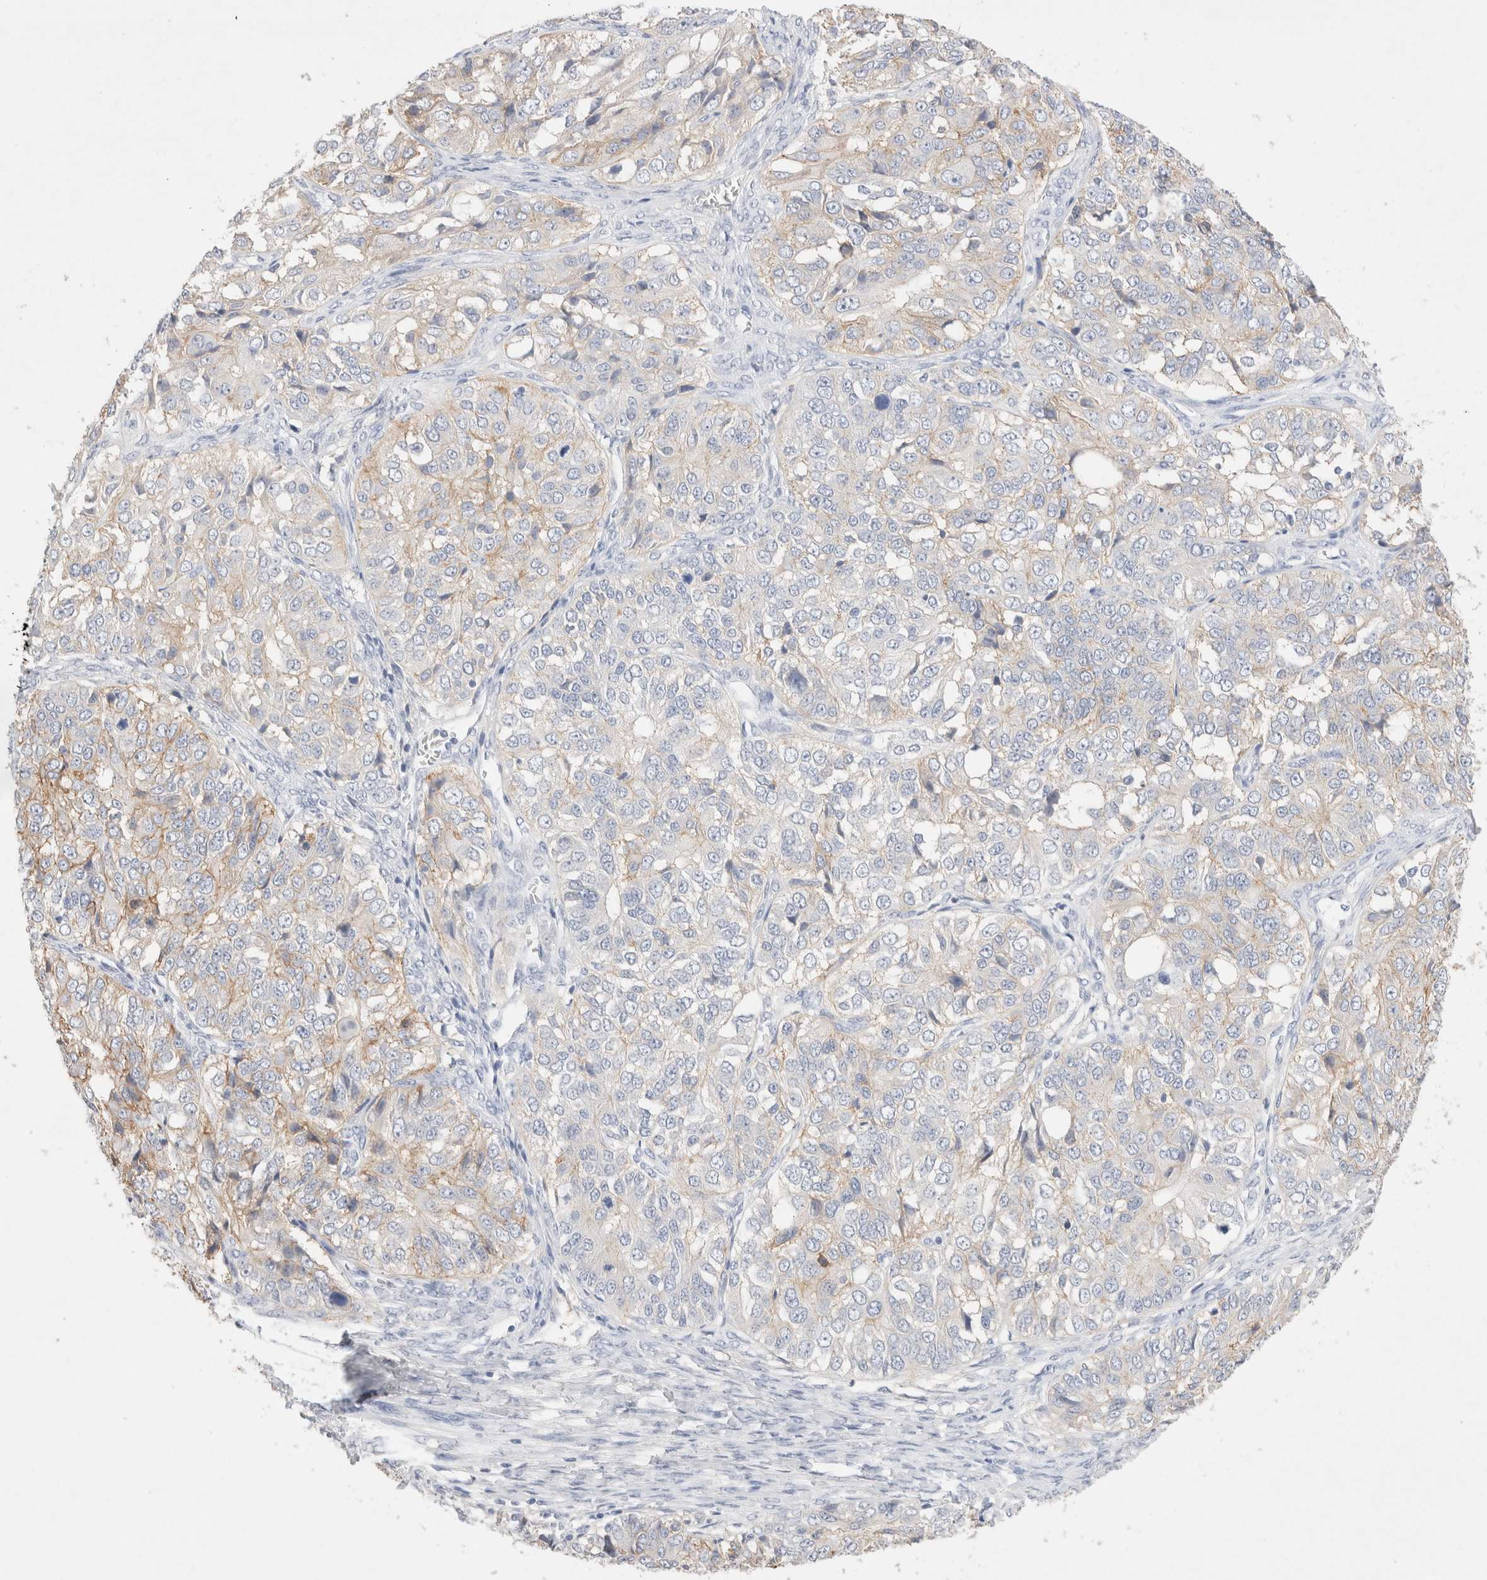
{"staining": {"intensity": "weak", "quantity": "<25%", "location": "cytoplasmic/membranous"}, "tissue": "ovarian cancer", "cell_type": "Tumor cells", "image_type": "cancer", "snomed": [{"axis": "morphology", "description": "Carcinoma, endometroid"}, {"axis": "topography", "description": "Ovary"}], "caption": "A high-resolution micrograph shows IHC staining of endometroid carcinoma (ovarian), which reveals no significant staining in tumor cells. The staining is performed using DAB brown chromogen with nuclei counter-stained in using hematoxylin.", "gene": "EPCAM", "patient": {"sex": "female", "age": 51}}